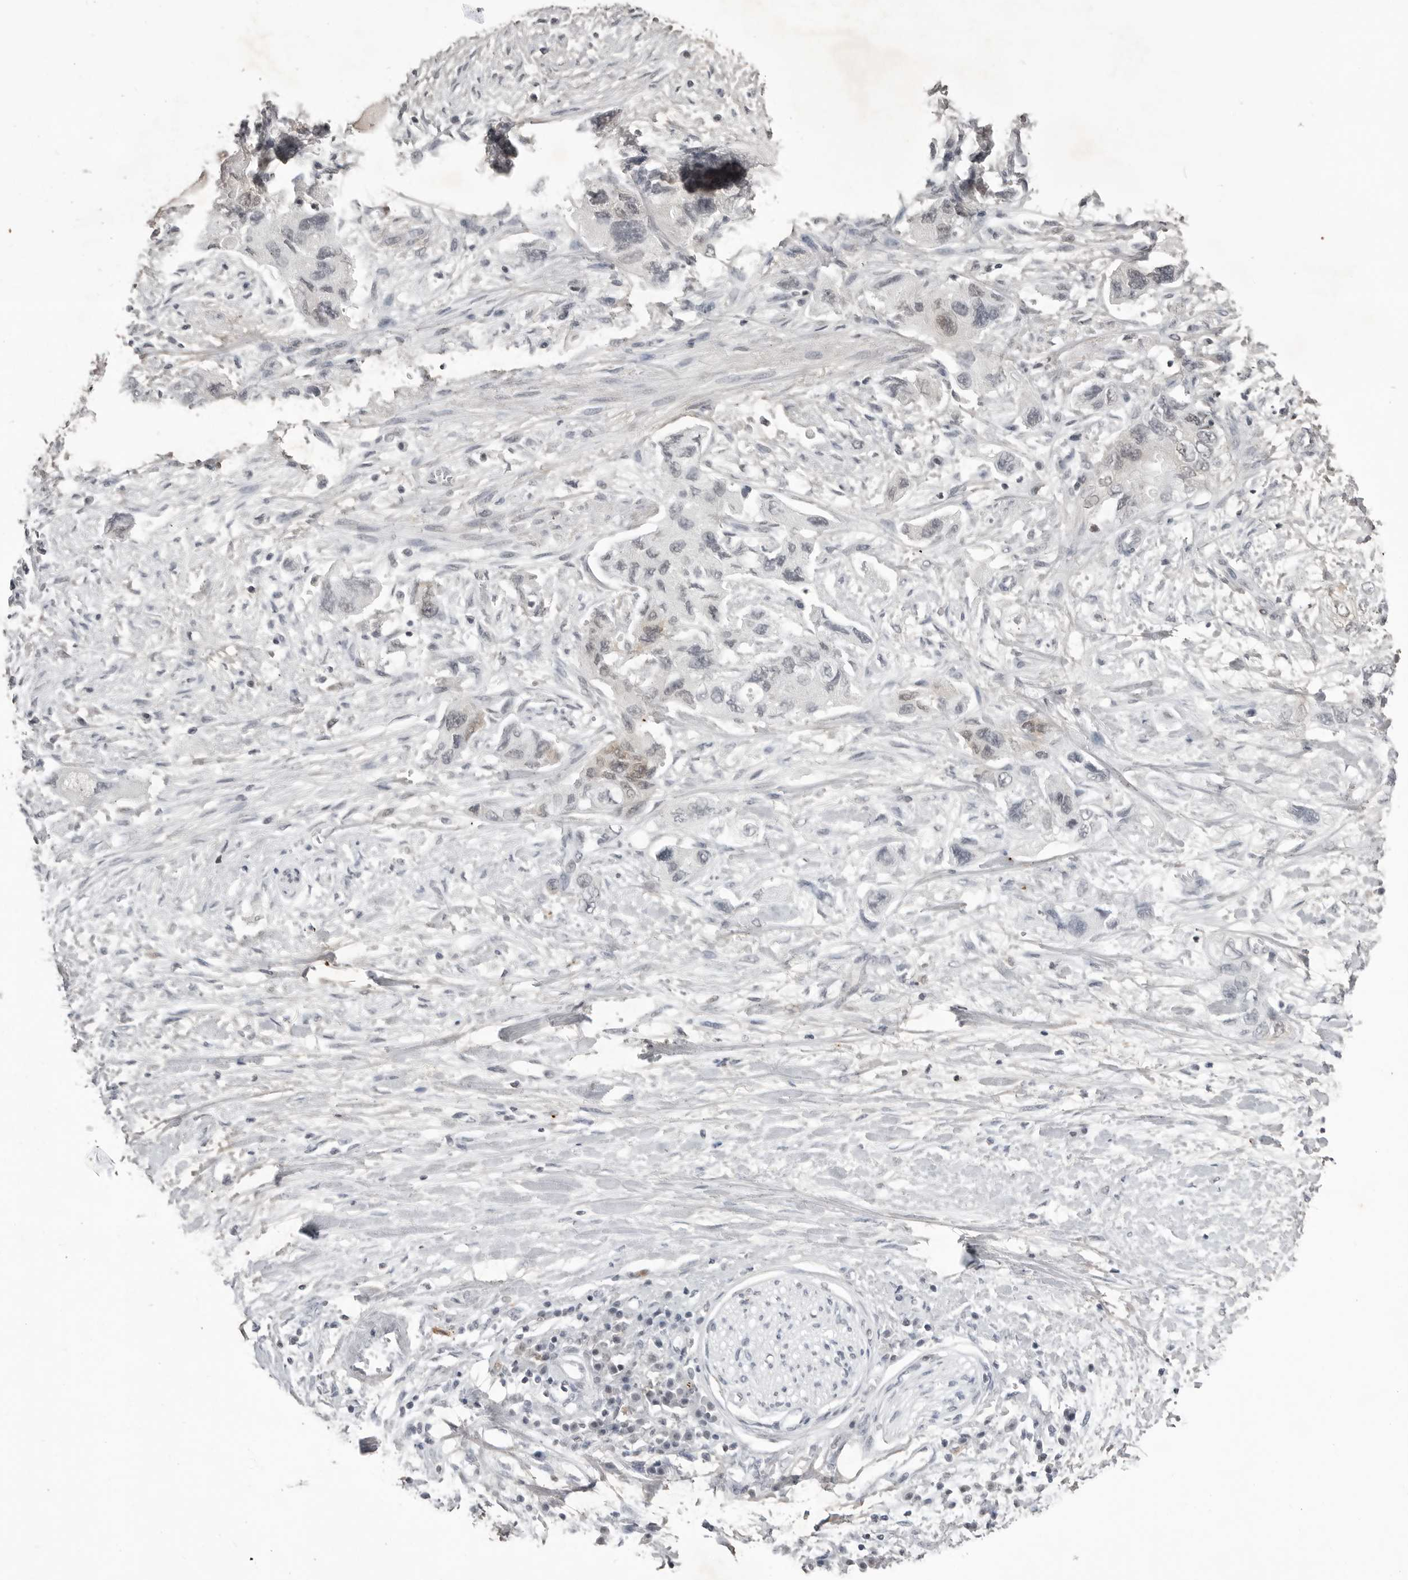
{"staining": {"intensity": "weak", "quantity": "<25%", "location": "cytoplasmic/membranous"}, "tissue": "pancreatic cancer", "cell_type": "Tumor cells", "image_type": "cancer", "snomed": [{"axis": "morphology", "description": "Adenocarcinoma, NOS"}, {"axis": "topography", "description": "Pancreas"}], "caption": "Tumor cells show no significant staining in adenocarcinoma (pancreatic).", "gene": "RRM1", "patient": {"sex": "female", "age": 73}}